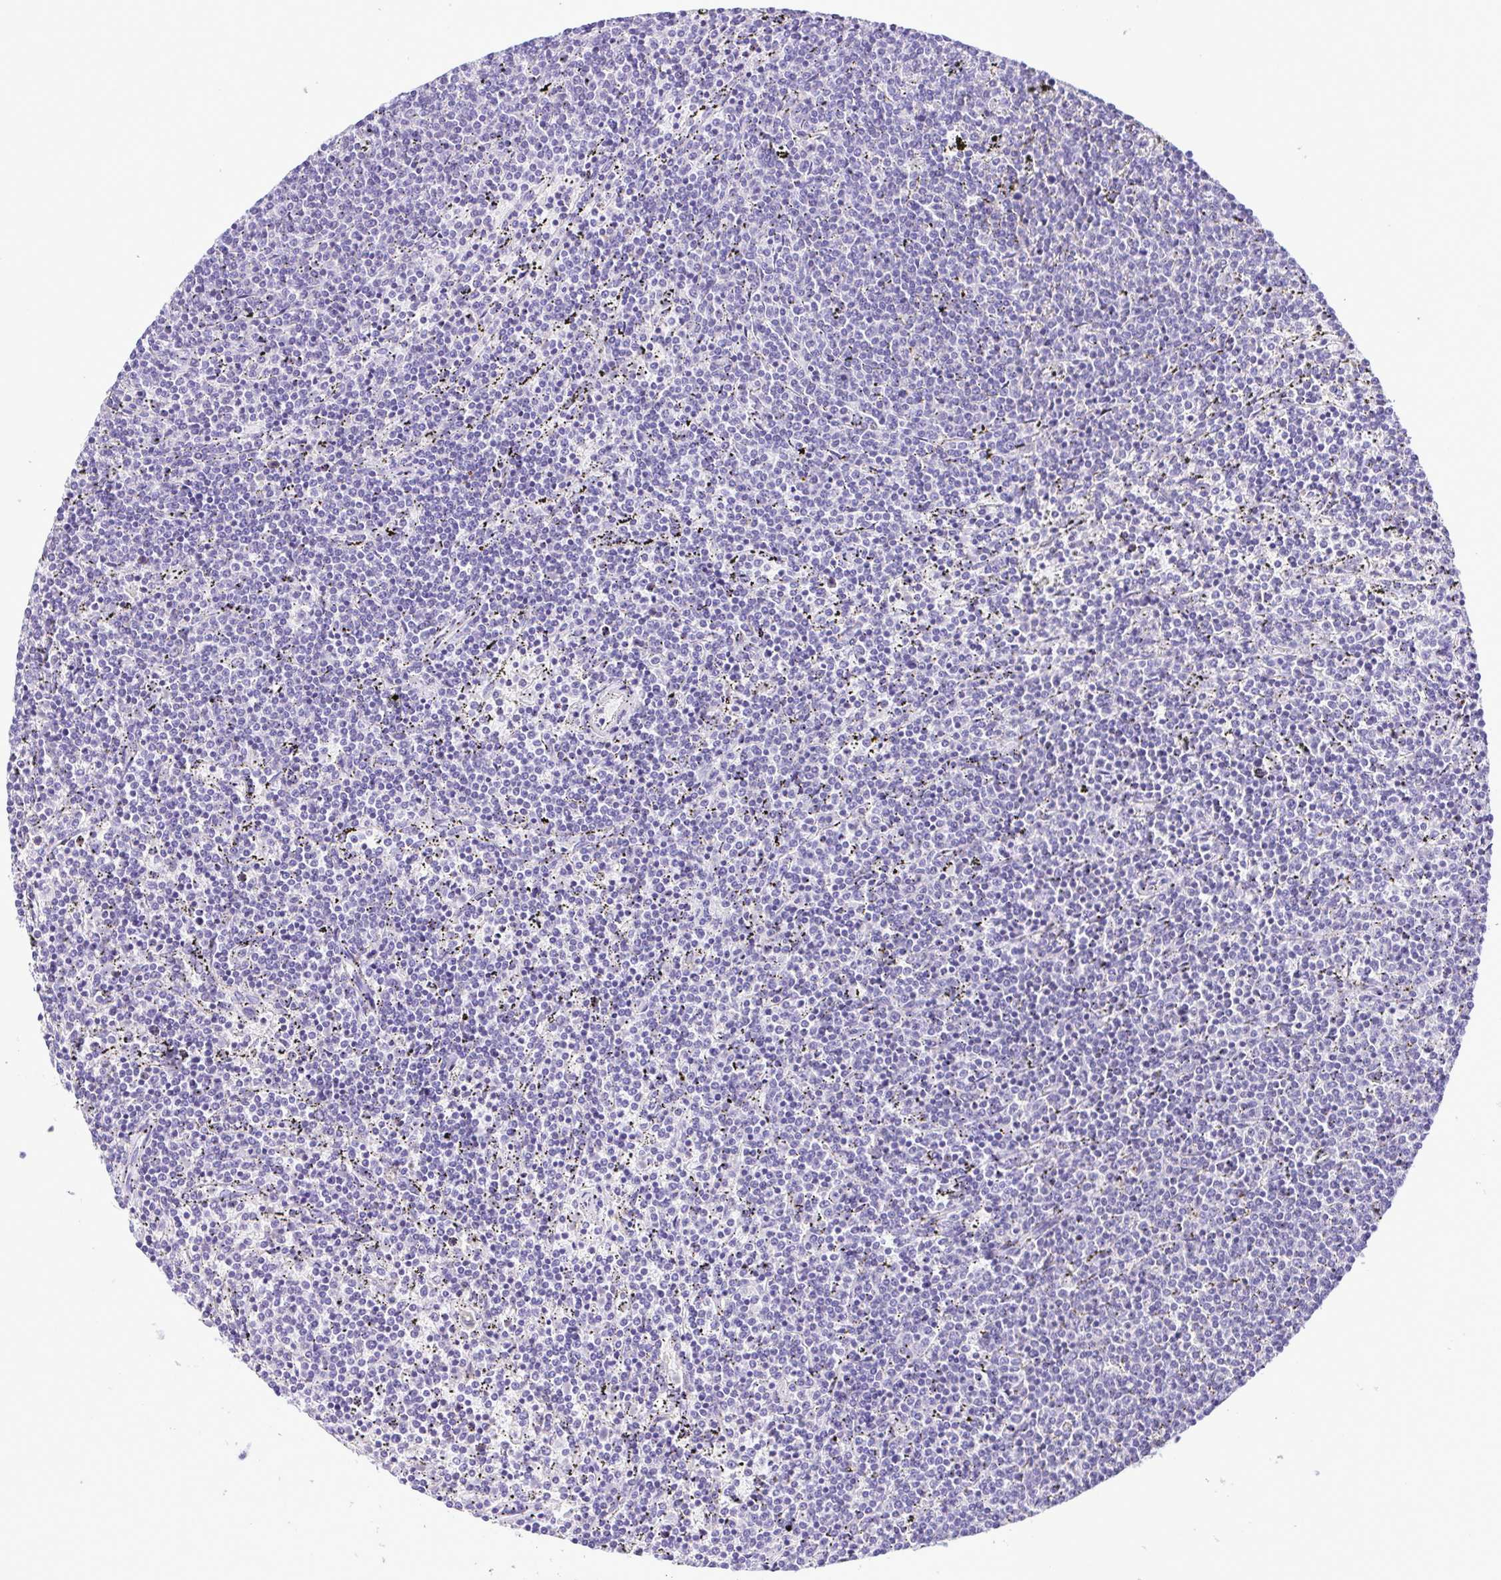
{"staining": {"intensity": "negative", "quantity": "none", "location": "none"}, "tissue": "lymphoma", "cell_type": "Tumor cells", "image_type": "cancer", "snomed": [{"axis": "morphology", "description": "Malignant lymphoma, non-Hodgkin's type, Low grade"}, {"axis": "topography", "description": "Spleen"}], "caption": "An immunohistochemistry (IHC) photomicrograph of low-grade malignant lymphoma, non-Hodgkin's type is shown. There is no staining in tumor cells of low-grade malignant lymphoma, non-Hodgkin's type. (DAB IHC, high magnification).", "gene": "SYT1", "patient": {"sex": "female", "age": 50}}